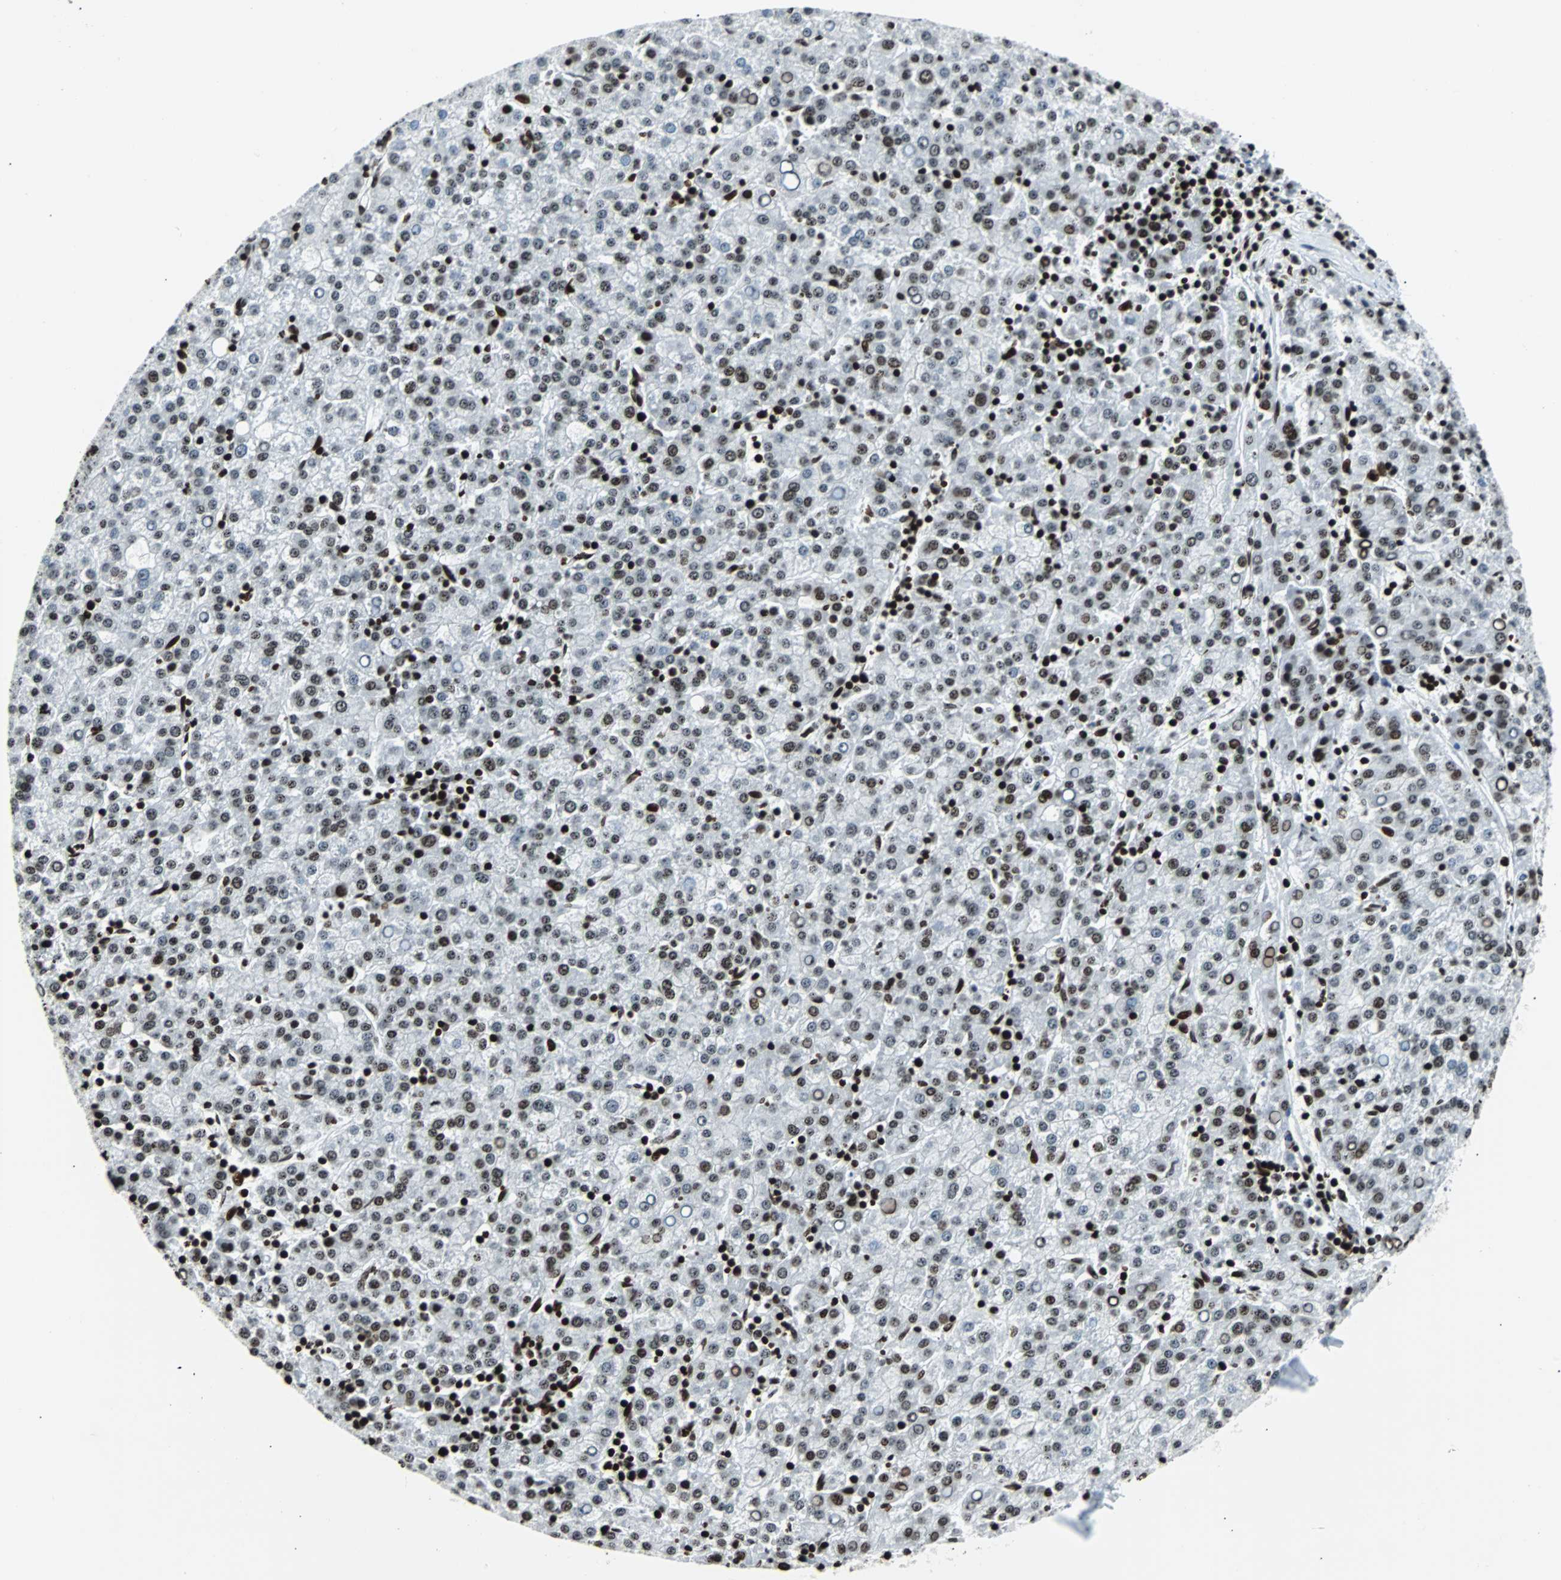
{"staining": {"intensity": "strong", "quantity": ">75%", "location": "nuclear"}, "tissue": "liver cancer", "cell_type": "Tumor cells", "image_type": "cancer", "snomed": [{"axis": "morphology", "description": "Carcinoma, Hepatocellular, NOS"}, {"axis": "topography", "description": "Liver"}], "caption": "A high amount of strong nuclear expression is seen in approximately >75% of tumor cells in liver cancer tissue.", "gene": "ZNF131", "patient": {"sex": "female", "age": 58}}